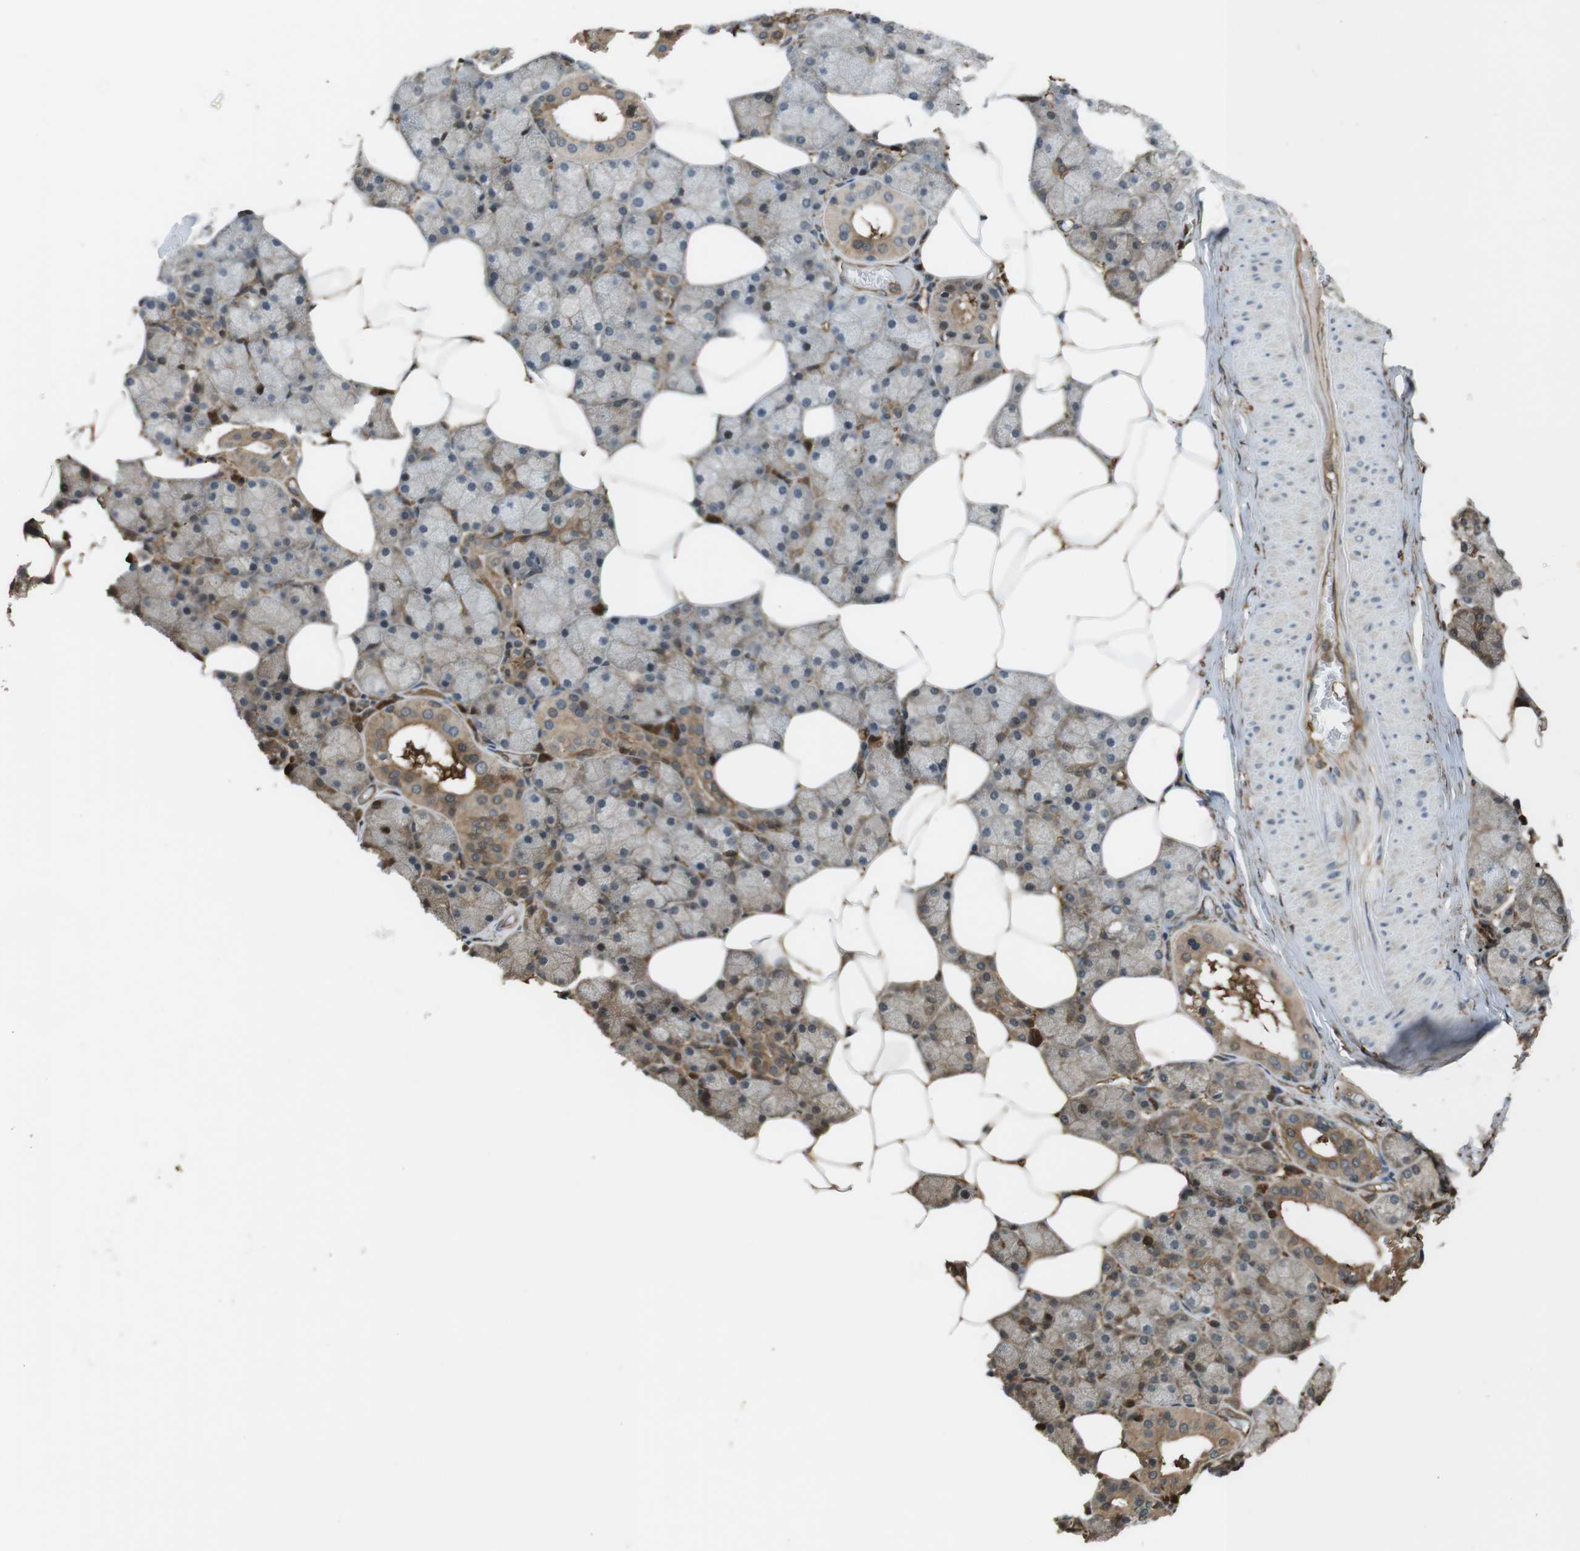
{"staining": {"intensity": "moderate", "quantity": ">75%", "location": "cytoplasmic/membranous"}, "tissue": "salivary gland", "cell_type": "Glandular cells", "image_type": "normal", "snomed": [{"axis": "morphology", "description": "Normal tissue, NOS"}, {"axis": "topography", "description": "Salivary gland"}], "caption": "Normal salivary gland was stained to show a protein in brown. There is medium levels of moderate cytoplasmic/membranous positivity in about >75% of glandular cells. Using DAB (3,3'-diaminobenzidine) (brown) and hematoxylin (blue) stains, captured at high magnification using brightfield microscopy.", "gene": "ARHGDIA", "patient": {"sex": "male", "age": 62}}